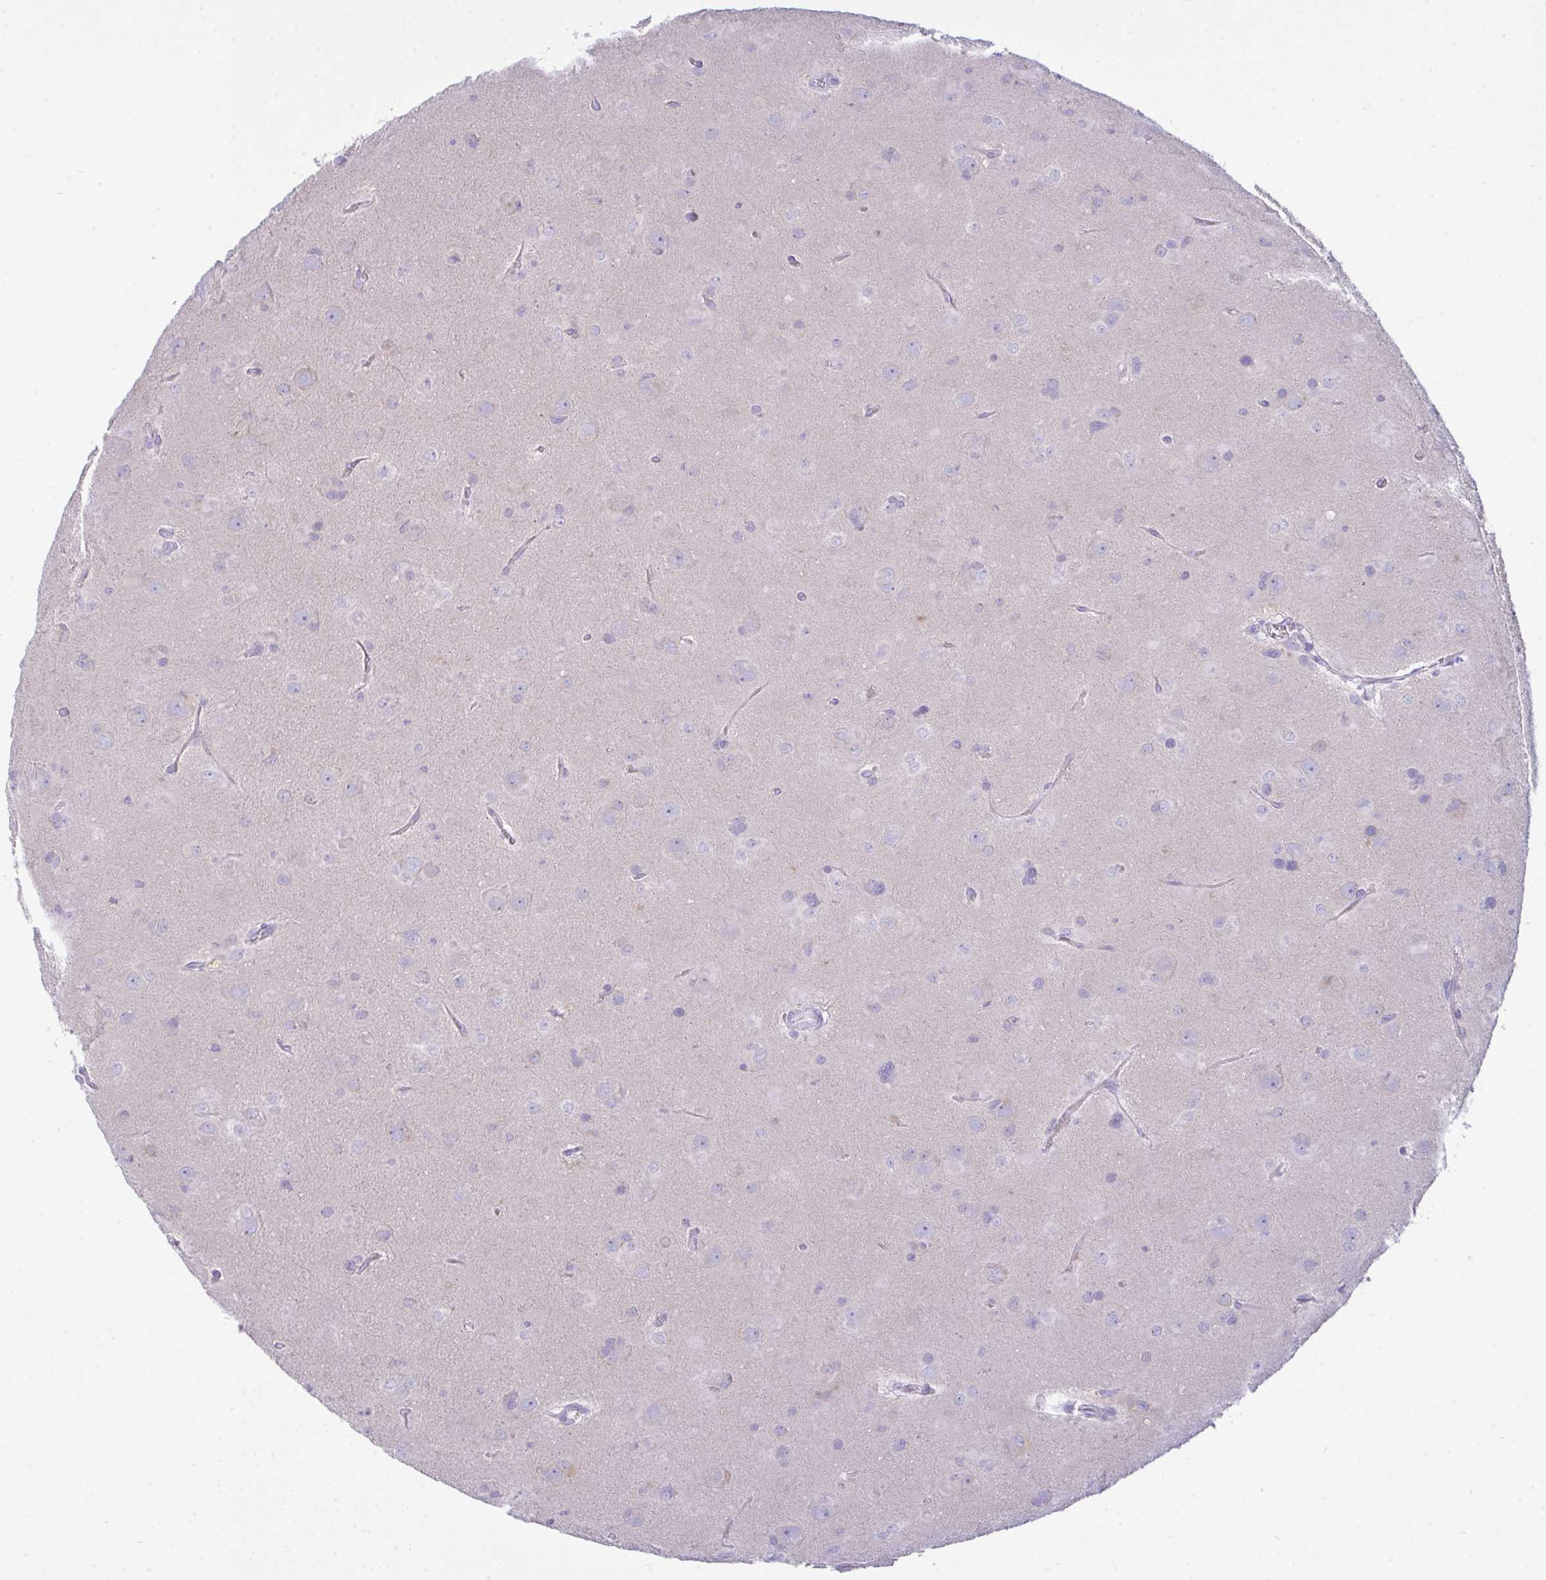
{"staining": {"intensity": "negative", "quantity": "none", "location": "none"}, "tissue": "glioma", "cell_type": "Tumor cells", "image_type": "cancer", "snomed": [{"axis": "morphology", "description": "Glioma, malignant, Low grade"}, {"axis": "topography", "description": "Brain"}], "caption": "Tumor cells show no significant protein staining in glioma.", "gene": "MYH10", "patient": {"sex": "male", "age": 58}}